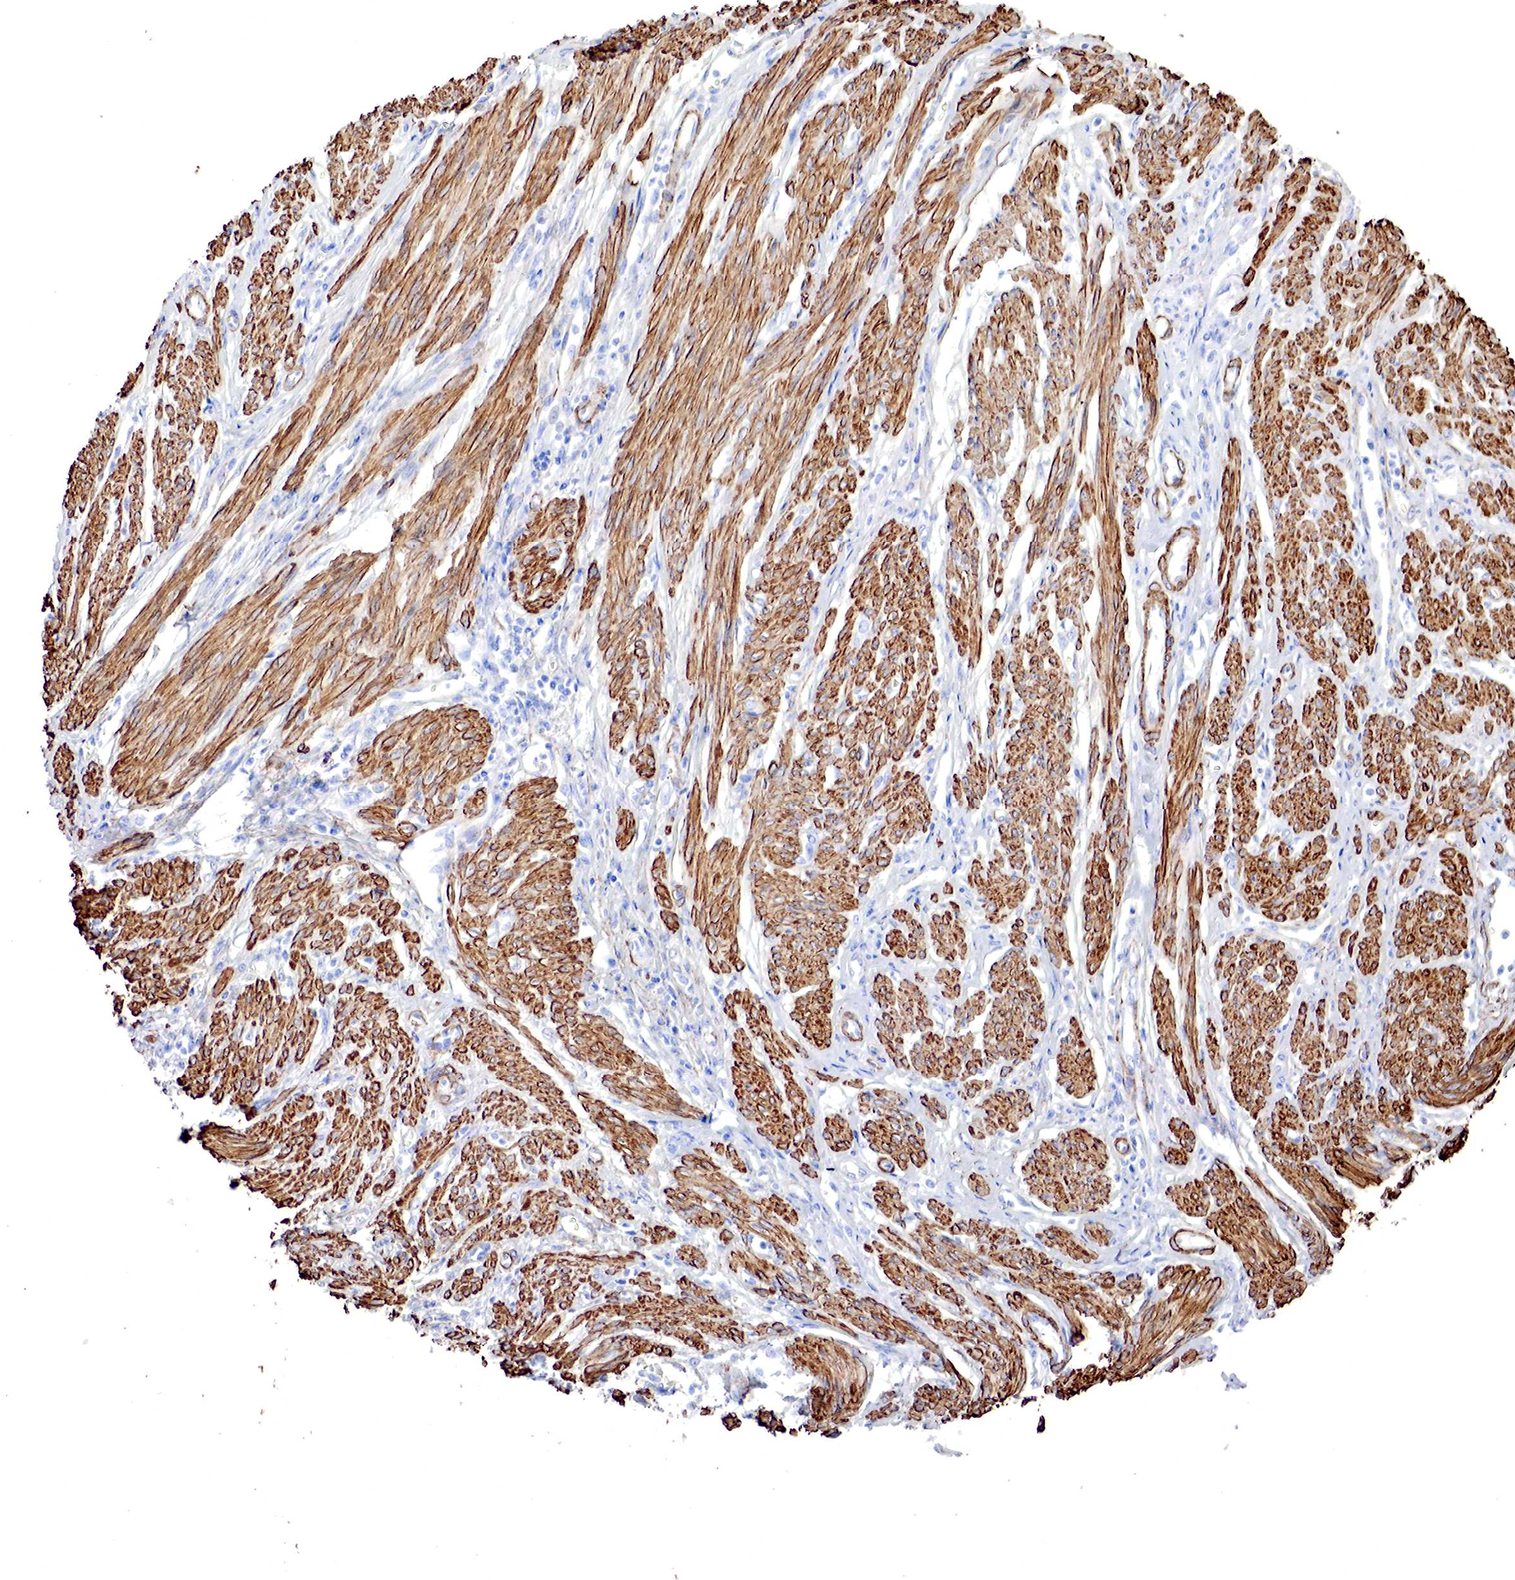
{"staining": {"intensity": "negative", "quantity": "none", "location": "none"}, "tissue": "endometrial cancer", "cell_type": "Tumor cells", "image_type": "cancer", "snomed": [{"axis": "morphology", "description": "Adenocarcinoma, NOS"}, {"axis": "topography", "description": "Endometrium"}], "caption": "This is an immunohistochemistry photomicrograph of endometrial adenocarcinoma. There is no positivity in tumor cells.", "gene": "TPM1", "patient": {"sex": "female", "age": 75}}